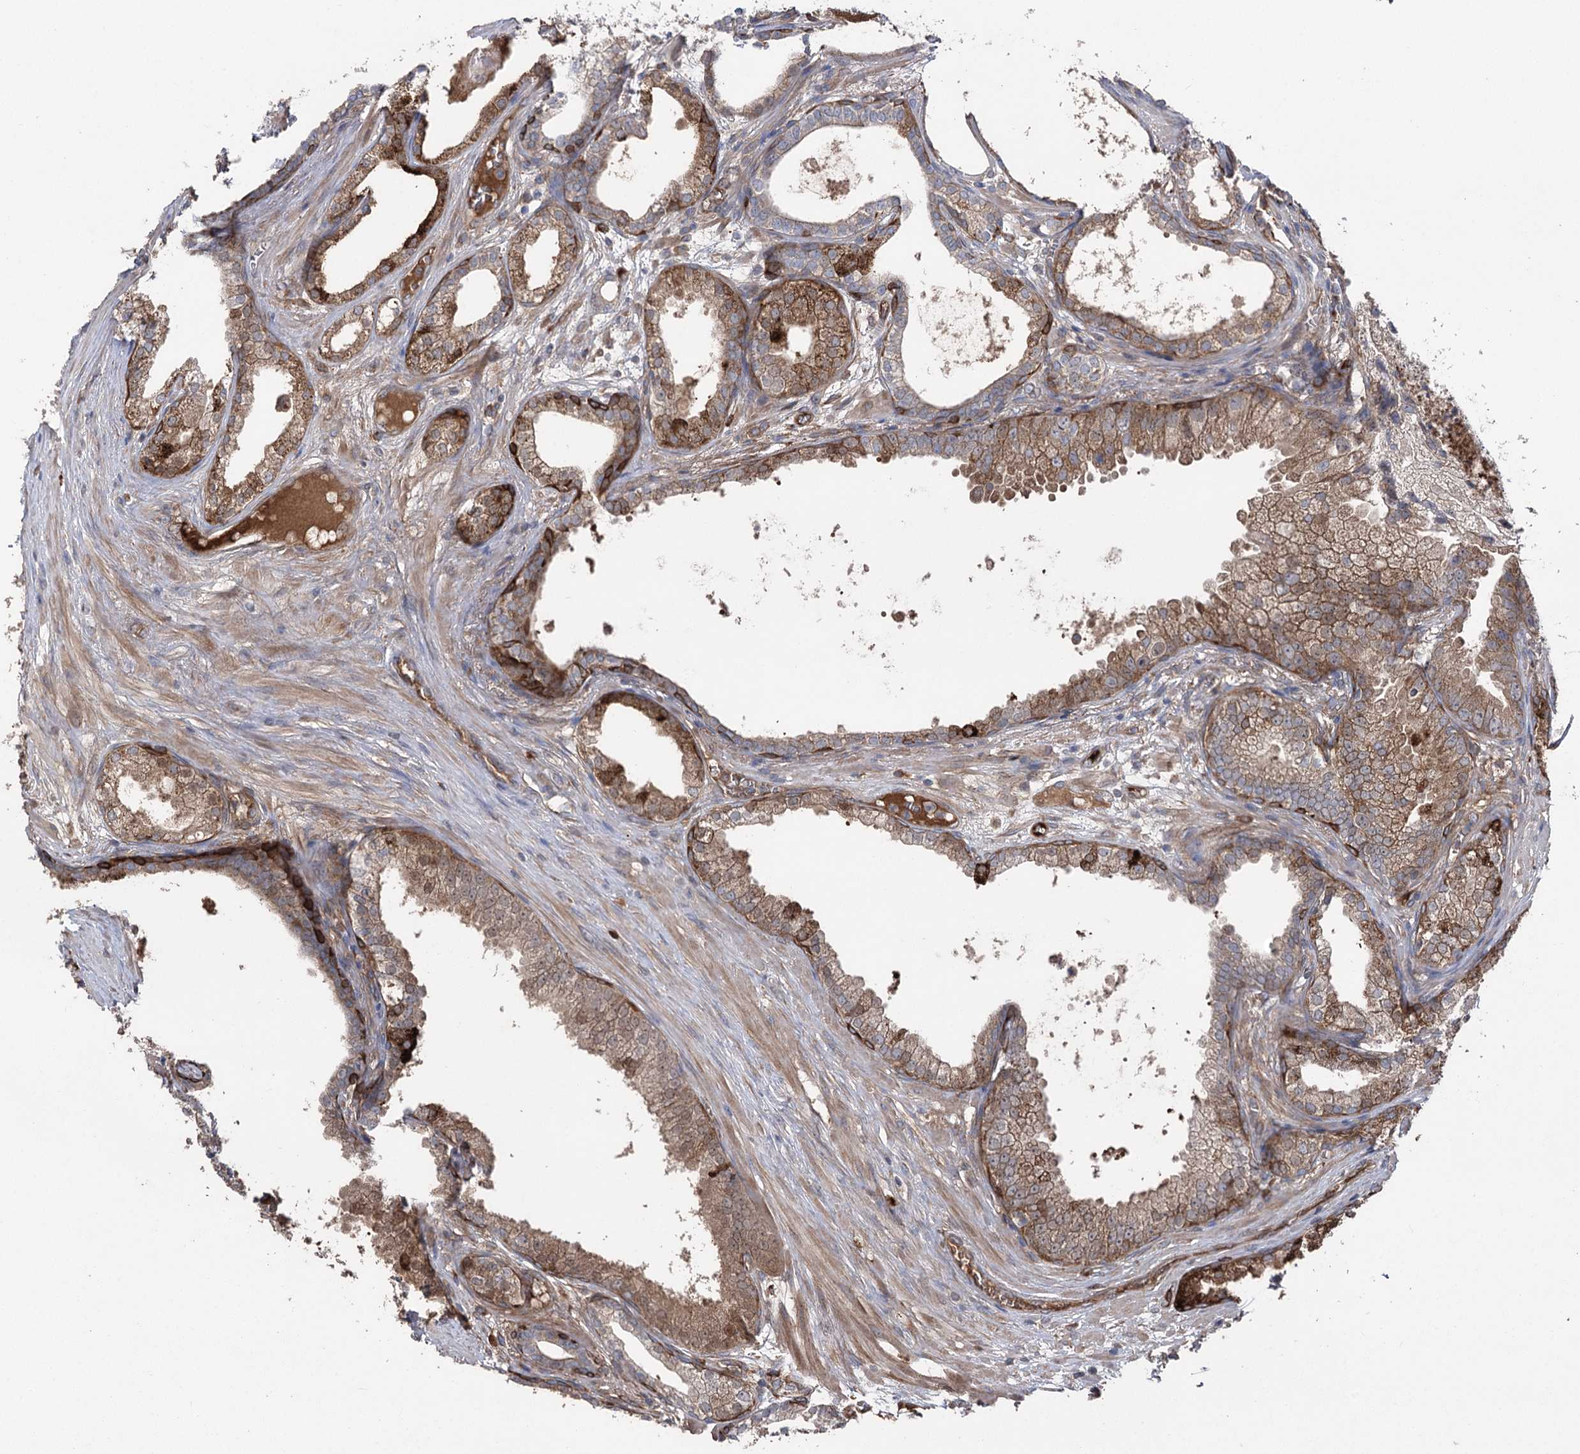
{"staining": {"intensity": "moderate", "quantity": ">75%", "location": "cytoplasmic/membranous"}, "tissue": "prostate cancer", "cell_type": "Tumor cells", "image_type": "cancer", "snomed": [{"axis": "morphology", "description": "Adenocarcinoma, High grade"}, {"axis": "topography", "description": "Prostate"}], "caption": "This micrograph displays prostate cancer (high-grade adenocarcinoma) stained with immunohistochemistry (IHC) to label a protein in brown. The cytoplasmic/membranous of tumor cells show moderate positivity for the protein. Nuclei are counter-stained blue.", "gene": "OTUD1", "patient": {"sex": "male", "age": 69}}